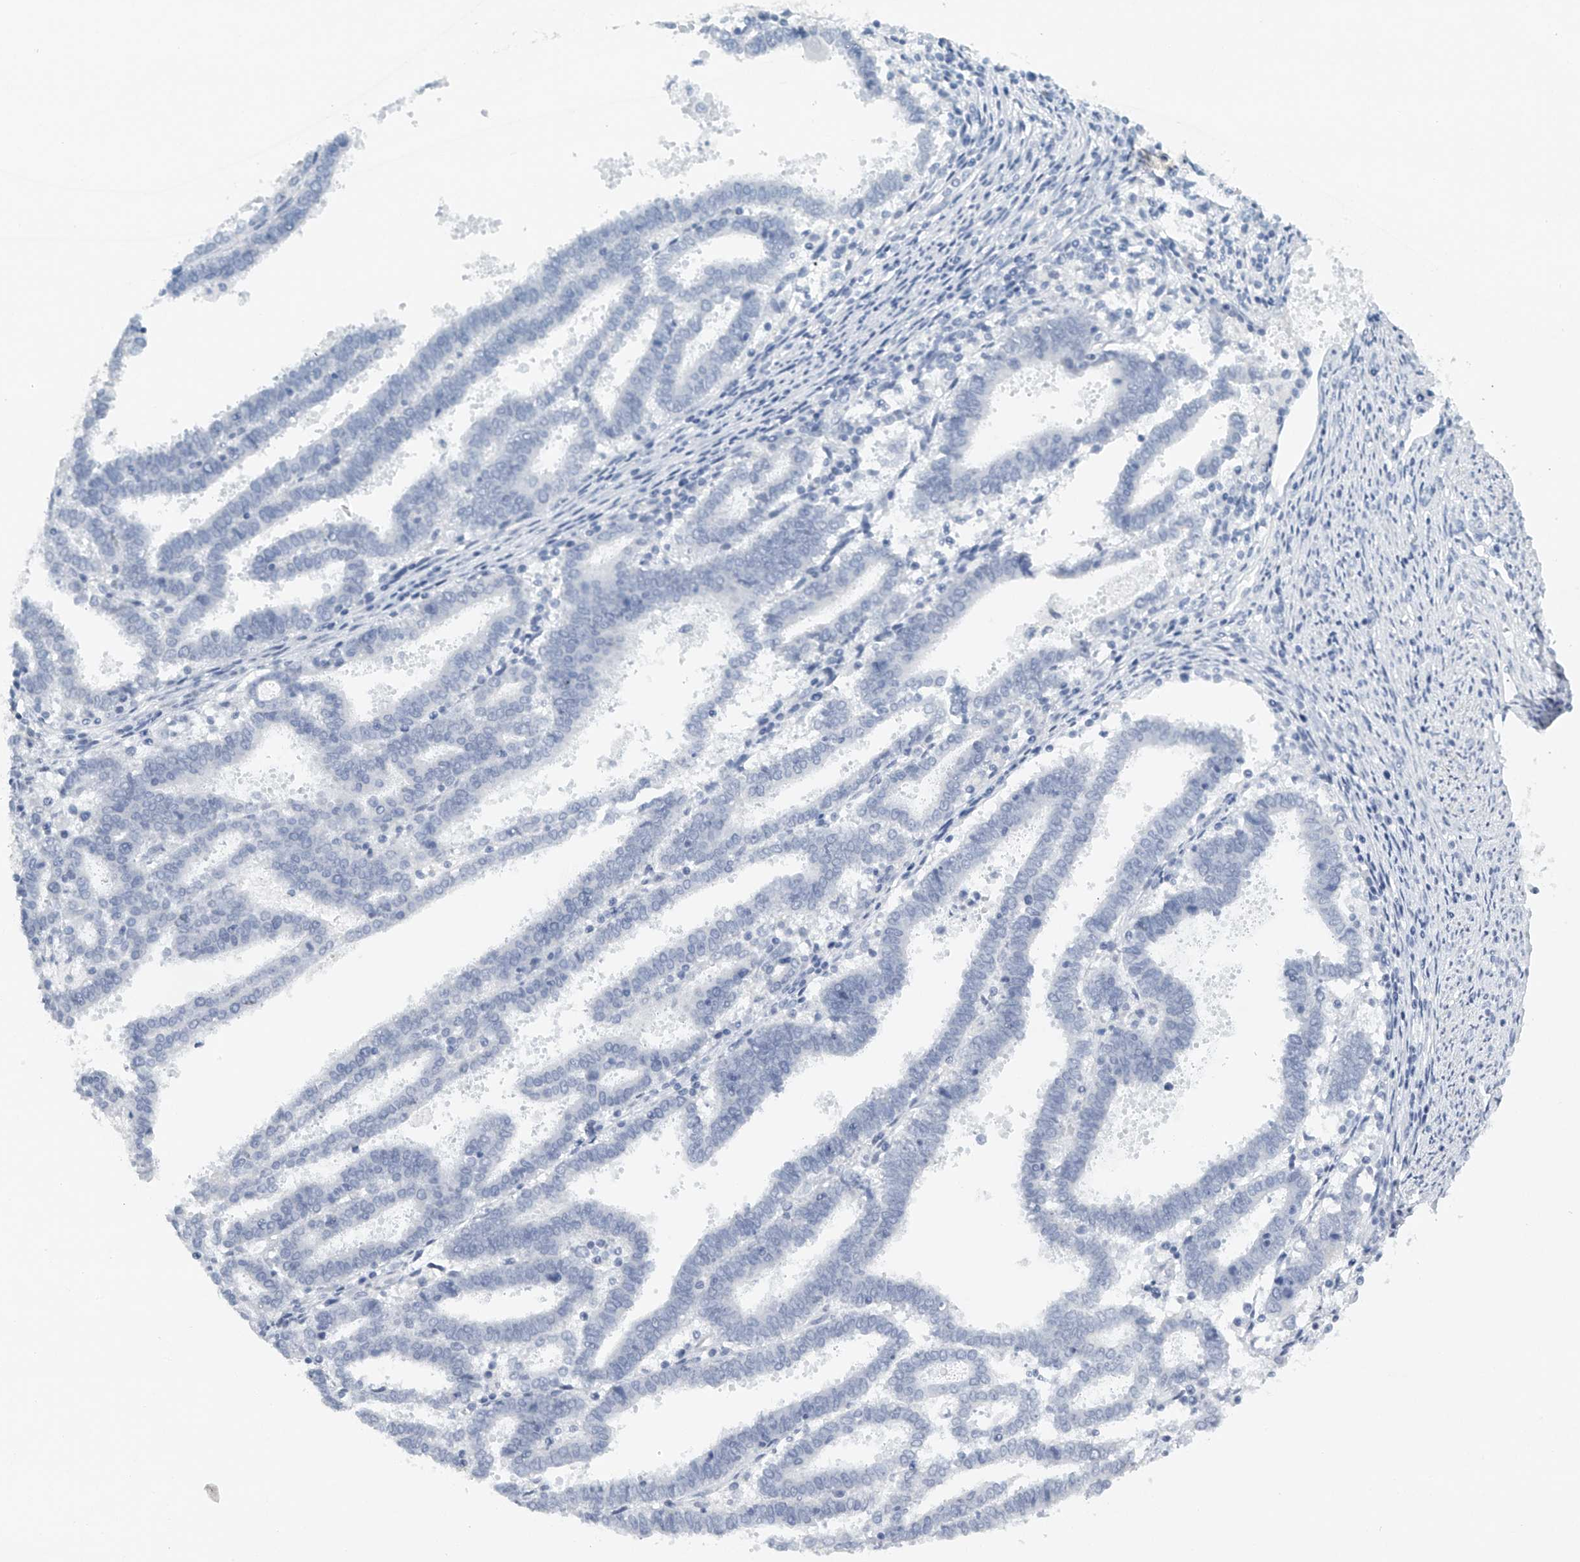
{"staining": {"intensity": "negative", "quantity": "none", "location": "none"}, "tissue": "endometrial cancer", "cell_type": "Tumor cells", "image_type": "cancer", "snomed": [{"axis": "morphology", "description": "Adenocarcinoma, NOS"}, {"axis": "topography", "description": "Uterus"}], "caption": "DAB immunohistochemical staining of endometrial cancer (adenocarcinoma) demonstrates no significant staining in tumor cells.", "gene": "FAT2", "patient": {"sex": "female", "age": 83}}